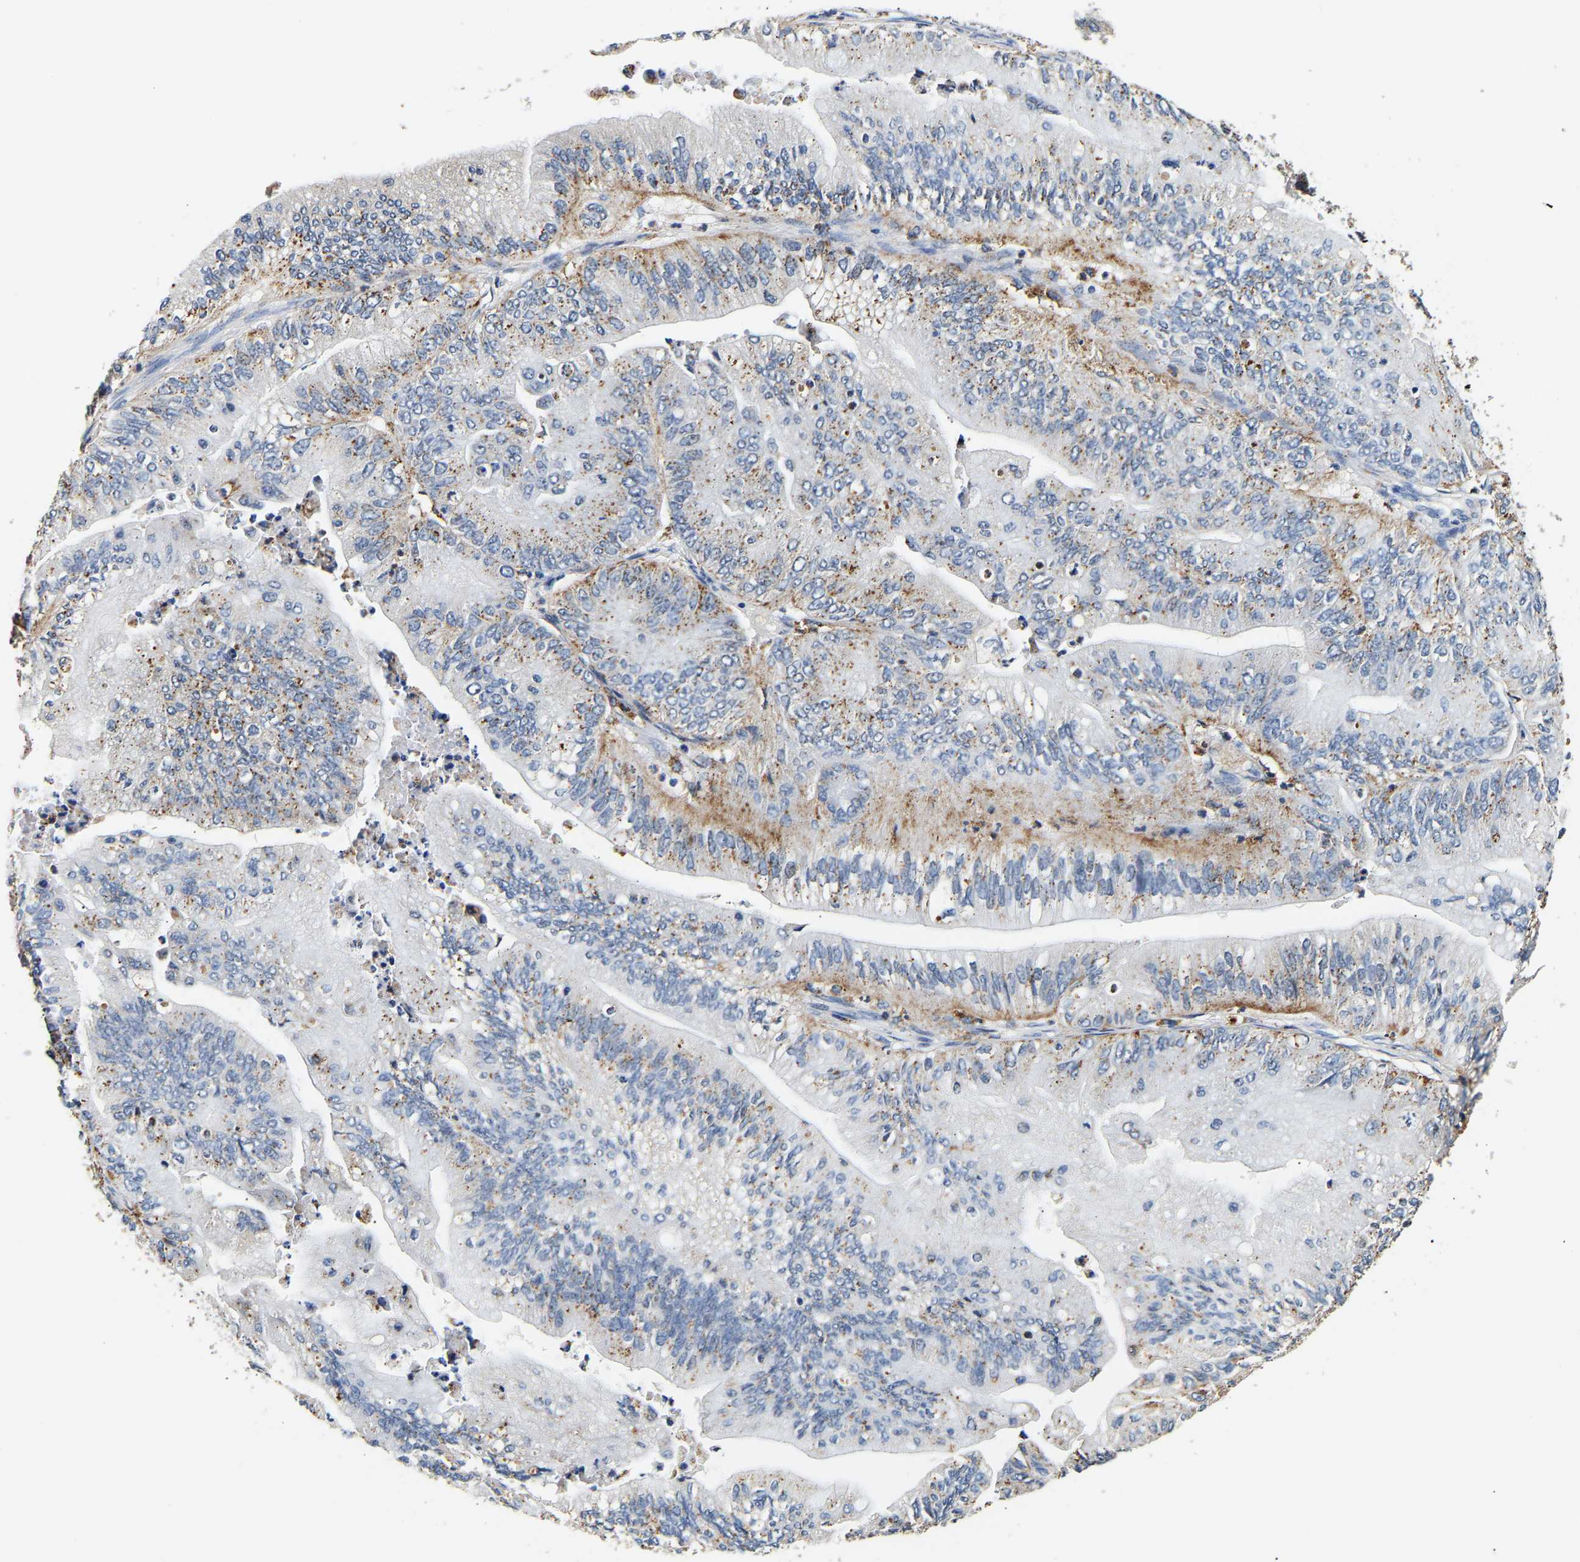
{"staining": {"intensity": "moderate", "quantity": "25%-75%", "location": "cytoplasmic/membranous"}, "tissue": "ovarian cancer", "cell_type": "Tumor cells", "image_type": "cancer", "snomed": [{"axis": "morphology", "description": "Cystadenocarcinoma, mucinous, NOS"}, {"axis": "topography", "description": "Ovary"}], "caption": "Immunohistochemistry (IHC) of human ovarian mucinous cystadenocarcinoma exhibits medium levels of moderate cytoplasmic/membranous staining in about 25%-75% of tumor cells.", "gene": "SMU1", "patient": {"sex": "female", "age": 61}}